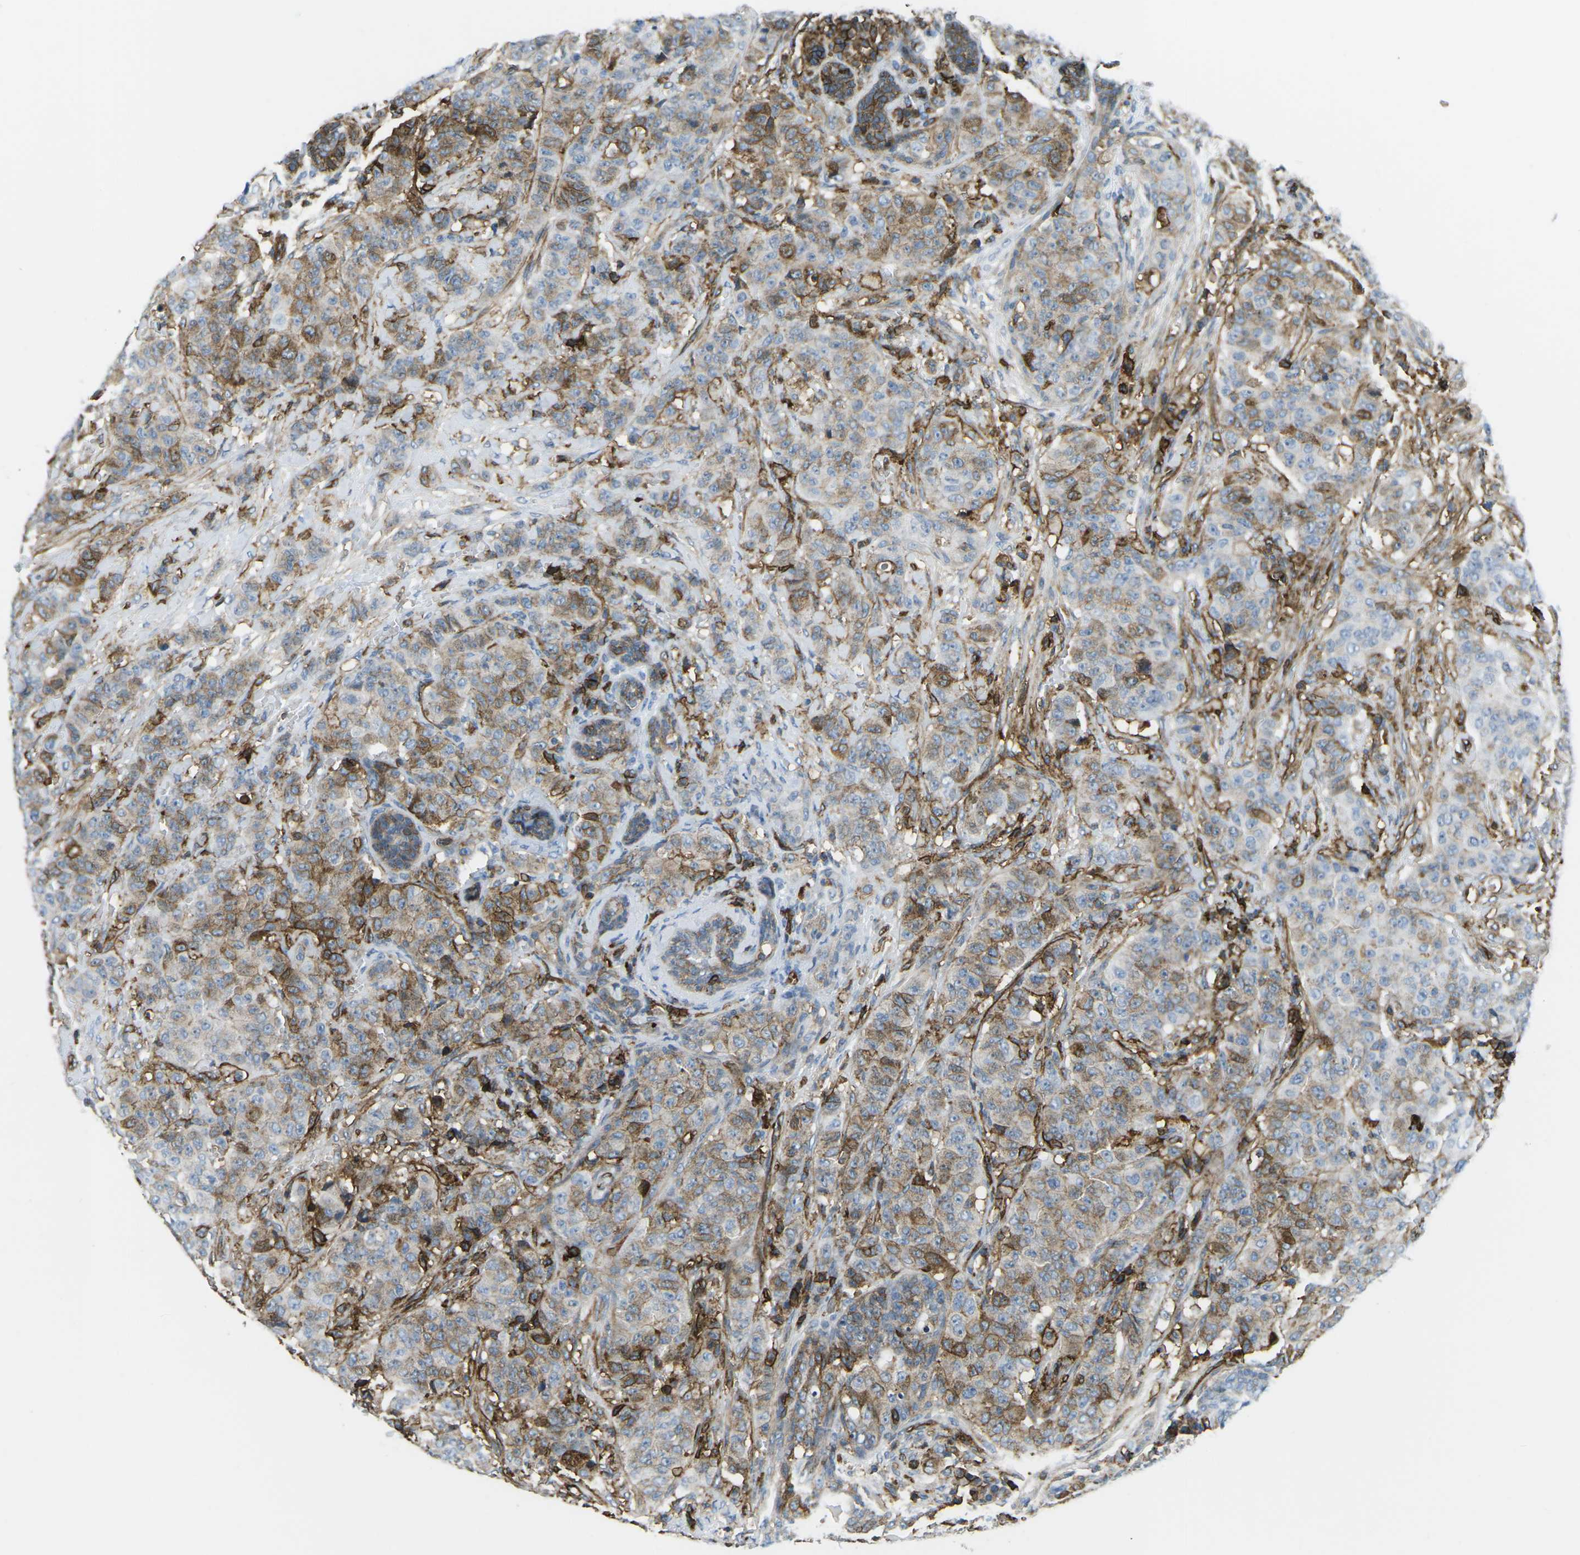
{"staining": {"intensity": "moderate", "quantity": "25%-75%", "location": "cytoplasmic/membranous"}, "tissue": "breast cancer", "cell_type": "Tumor cells", "image_type": "cancer", "snomed": [{"axis": "morphology", "description": "Normal tissue, NOS"}, {"axis": "morphology", "description": "Duct carcinoma"}, {"axis": "topography", "description": "Breast"}], "caption": "A brown stain highlights moderate cytoplasmic/membranous positivity of a protein in human breast cancer tumor cells.", "gene": "HLA-B", "patient": {"sex": "female", "age": 40}}